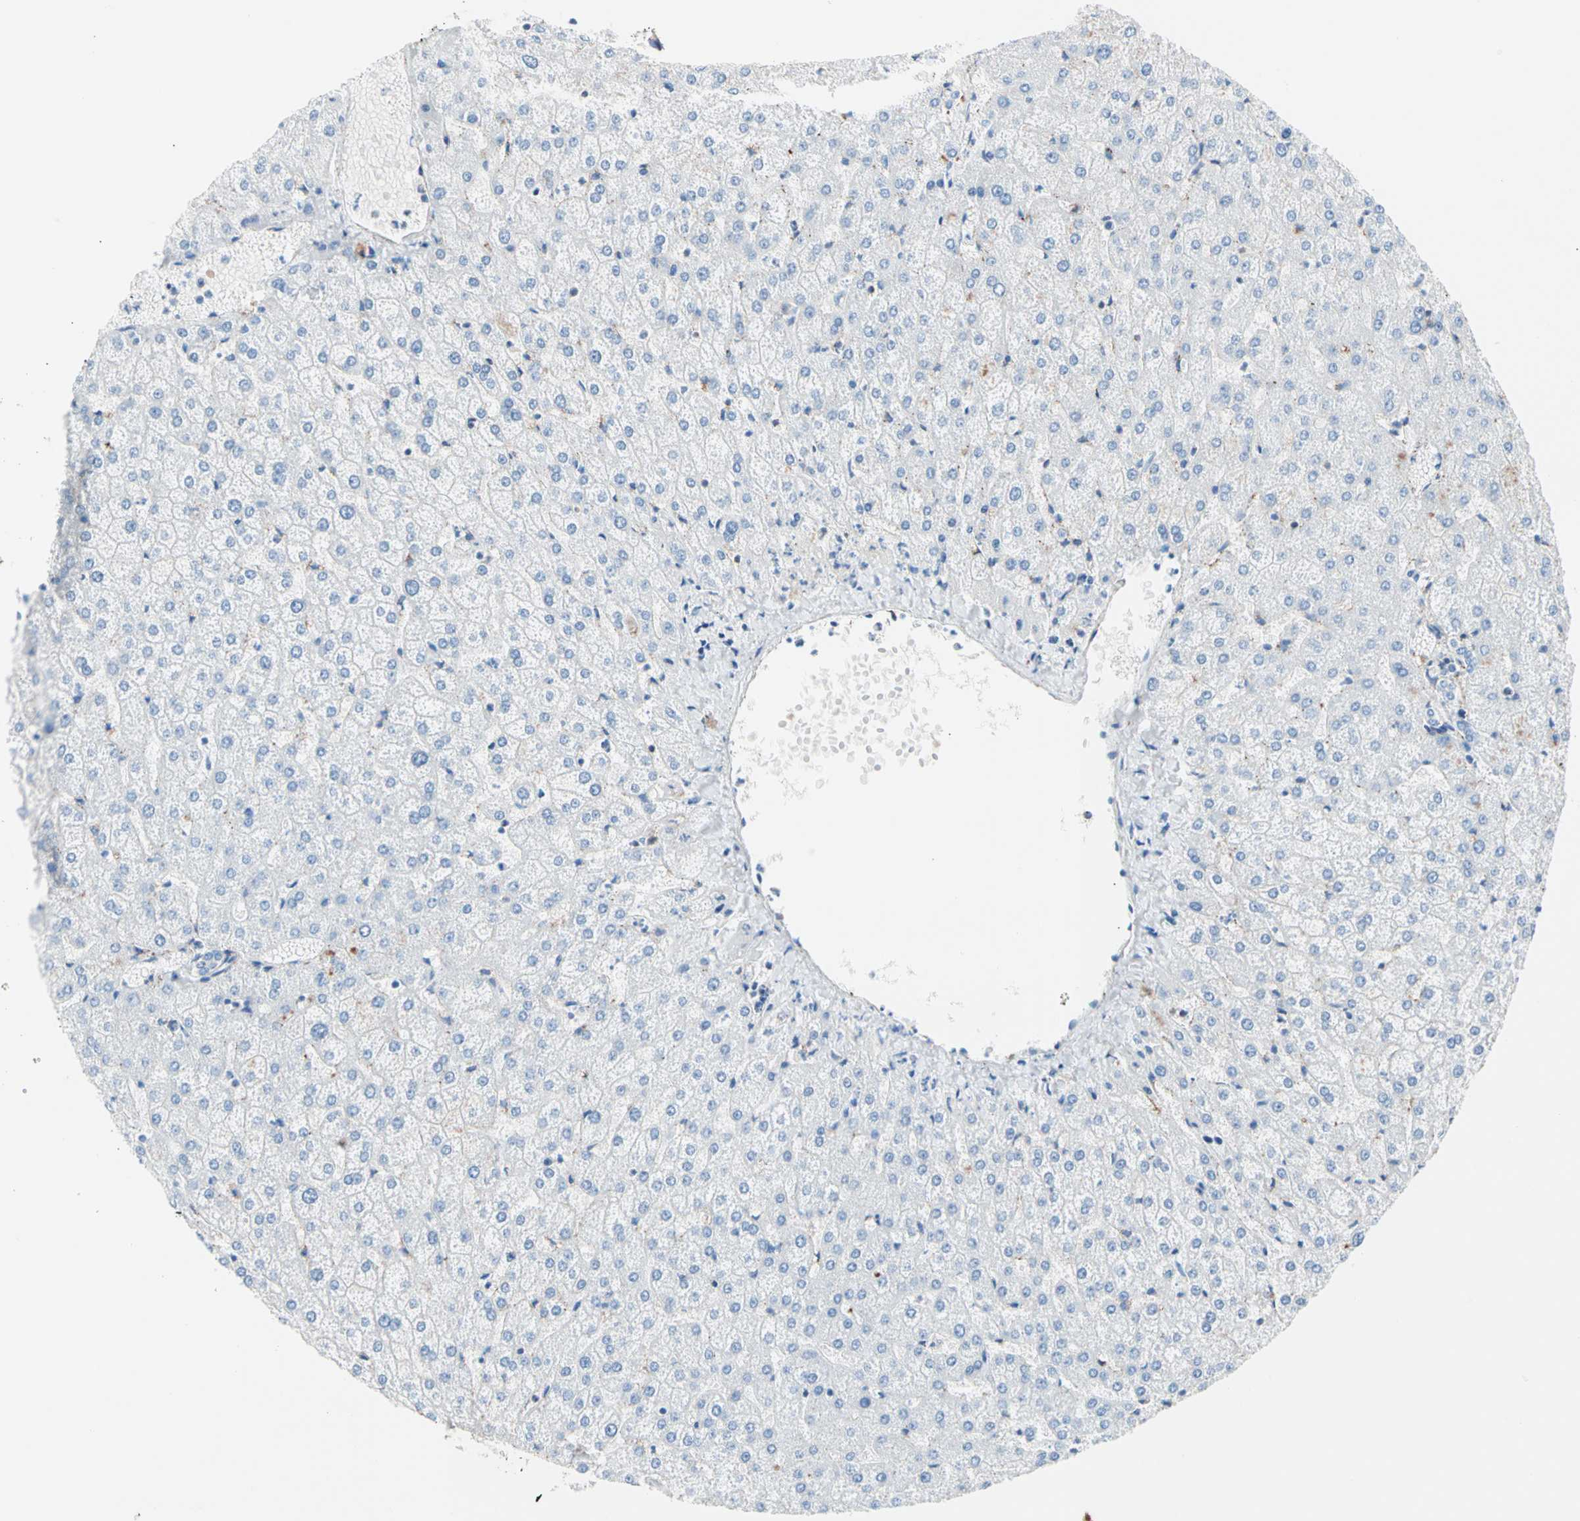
{"staining": {"intensity": "negative", "quantity": "none", "location": "none"}, "tissue": "liver", "cell_type": "Cholangiocytes", "image_type": "normal", "snomed": [{"axis": "morphology", "description": "Normal tissue, NOS"}, {"axis": "topography", "description": "Liver"}], "caption": "Immunohistochemistry (IHC) histopathology image of unremarkable liver: liver stained with DAB demonstrates no significant protein staining in cholangiocytes.", "gene": "HK1", "patient": {"sex": "female", "age": 32}}